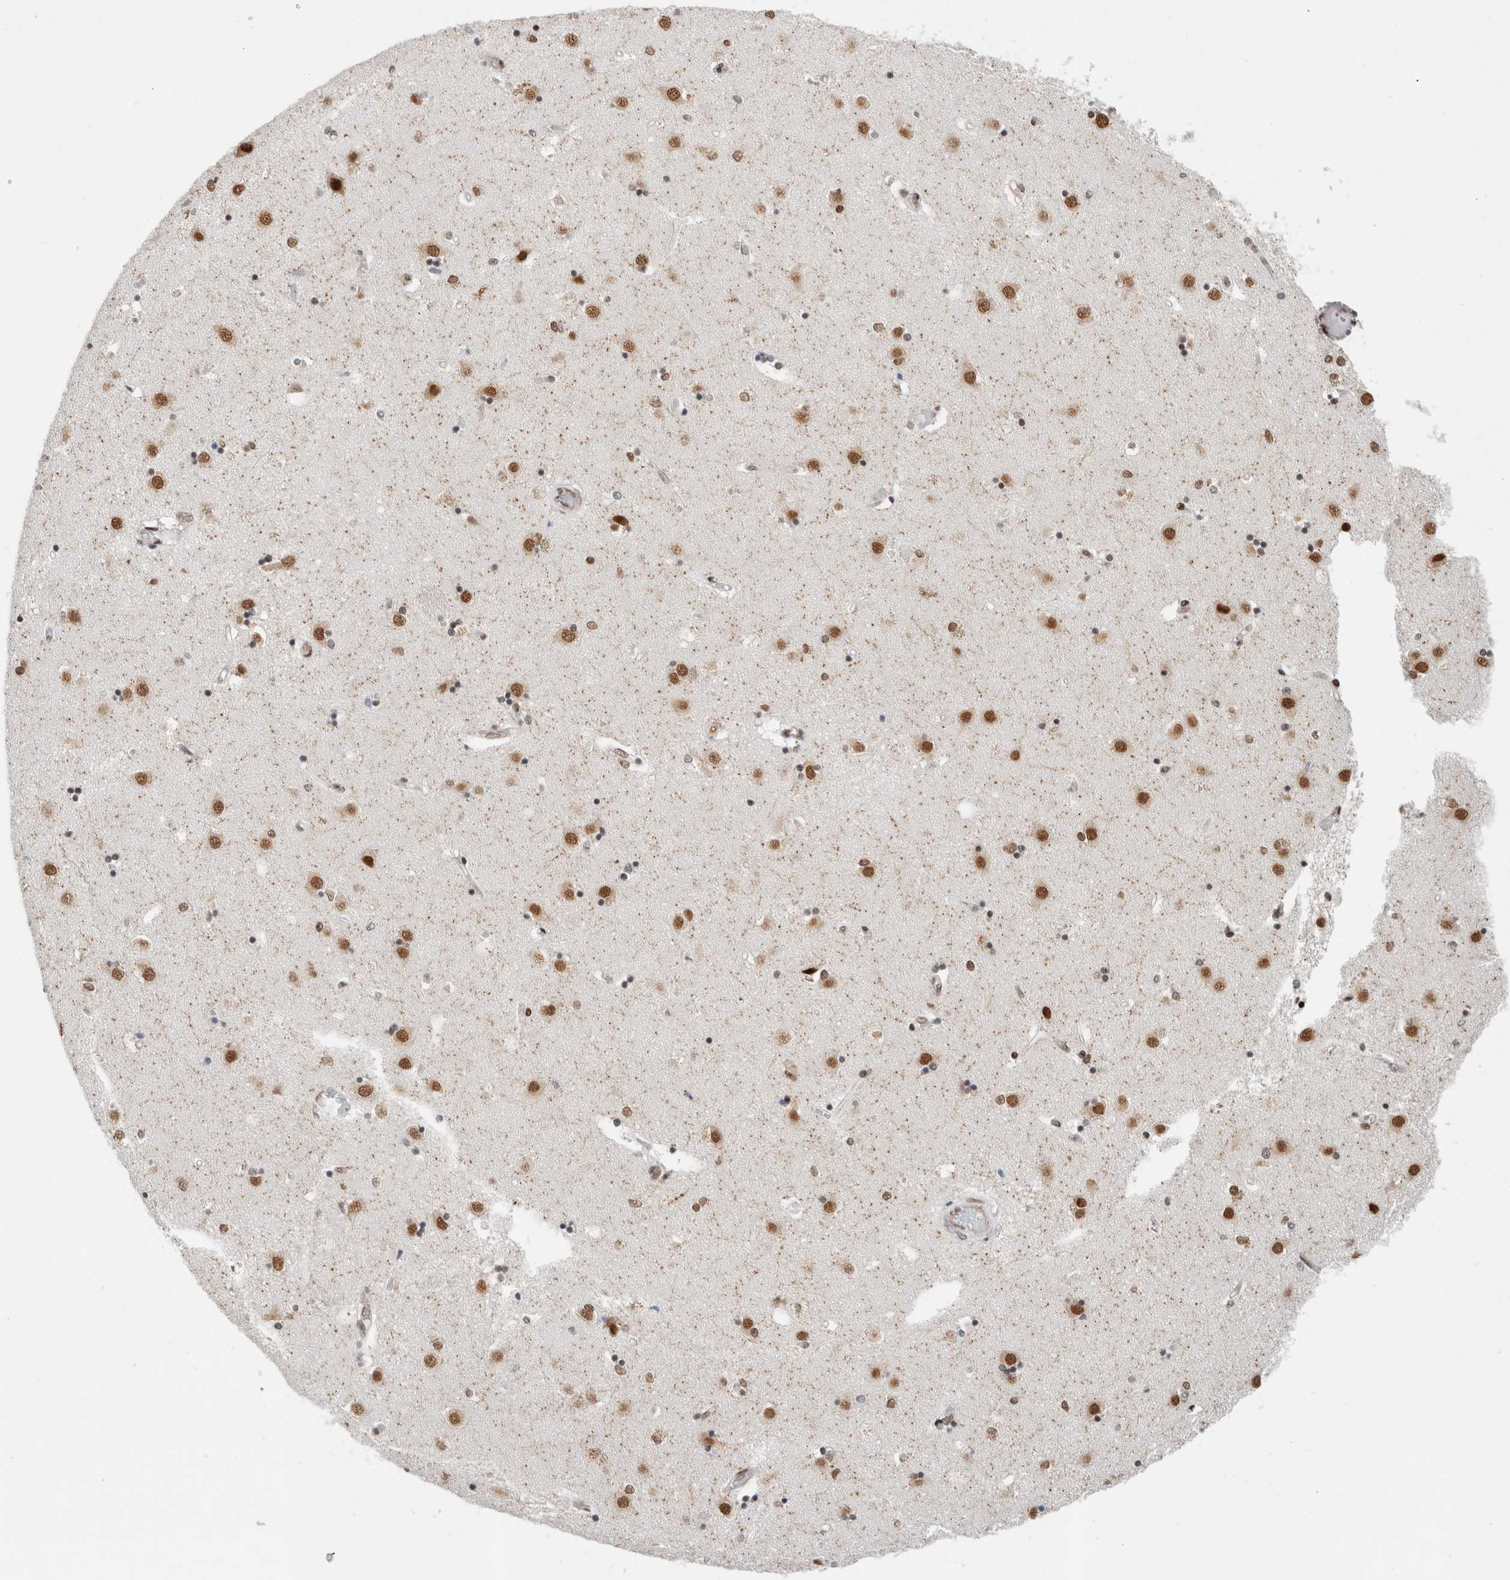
{"staining": {"intensity": "moderate", "quantity": "25%-75%", "location": "nuclear"}, "tissue": "caudate", "cell_type": "Glial cells", "image_type": "normal", "snomed": [{"axis": "morphology", "description": "Normal tissue, NOS"}, {"axis": "topography", "description": "Lateral ventricle wall"}], "caption": "A brown stain highlights moderate nuclear expression of a protein in glial cells of unremarkable caudate.", "gene": "HNRNPR", "patient": {"sex": "male", "age": 45}}